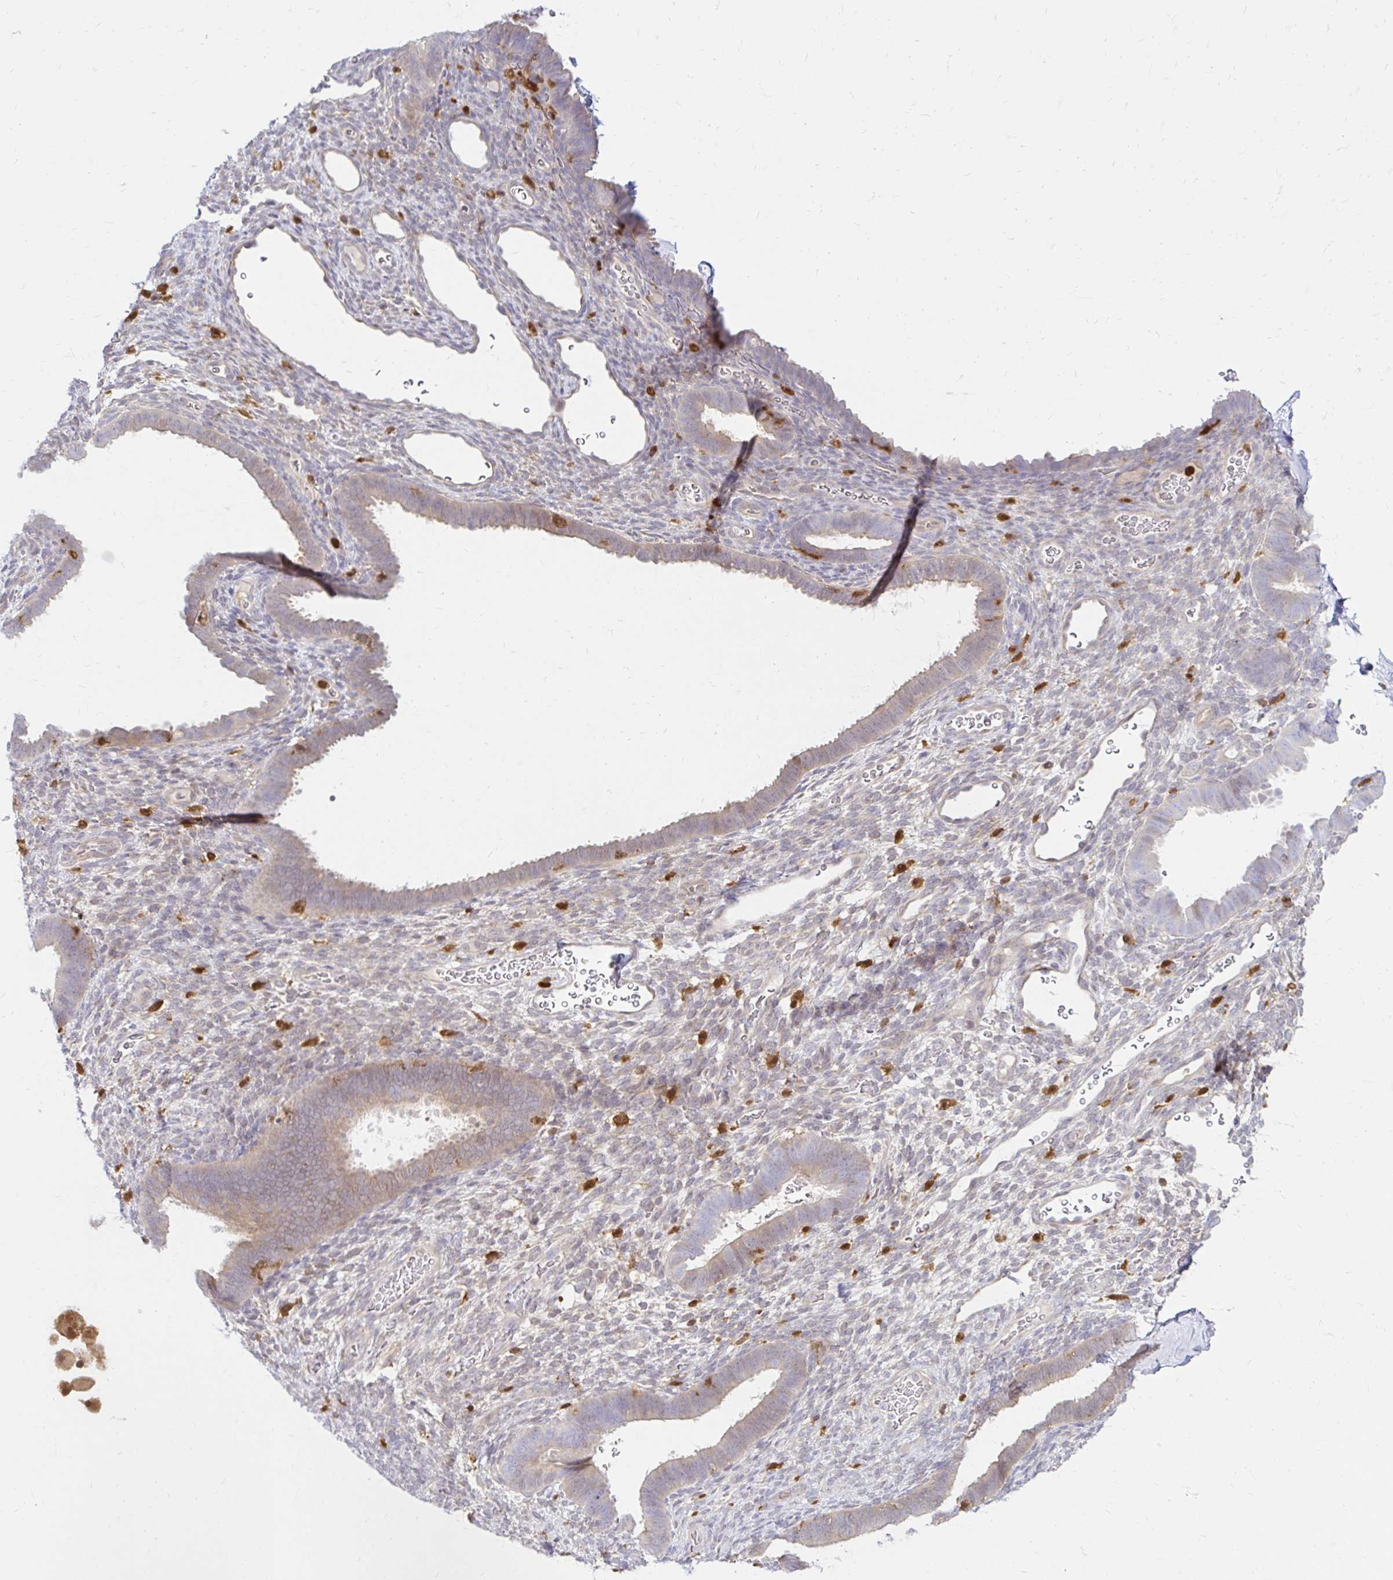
{"staining": {"intensity": "weak", "quantity": "<25%", "location": "cytoplasmic/membranous"}, "tissue": "endometrium", "cell_type": "Cells in endometrial stroma", "image_type": "normal", "snomed": [{"axis": "morphology", "description": "Normal tissue, NOS"}, {"axis": "topography", "description": "Endometrium"}], "caption": "IHC photomicrograph of benign human endometrium stained for a protein (brown), which shows no staining in cells in endometrial stroma. Nuclei are stained in blue.", "gene": "PYCARD", "patient": {"sex": "female", "age": 34}}